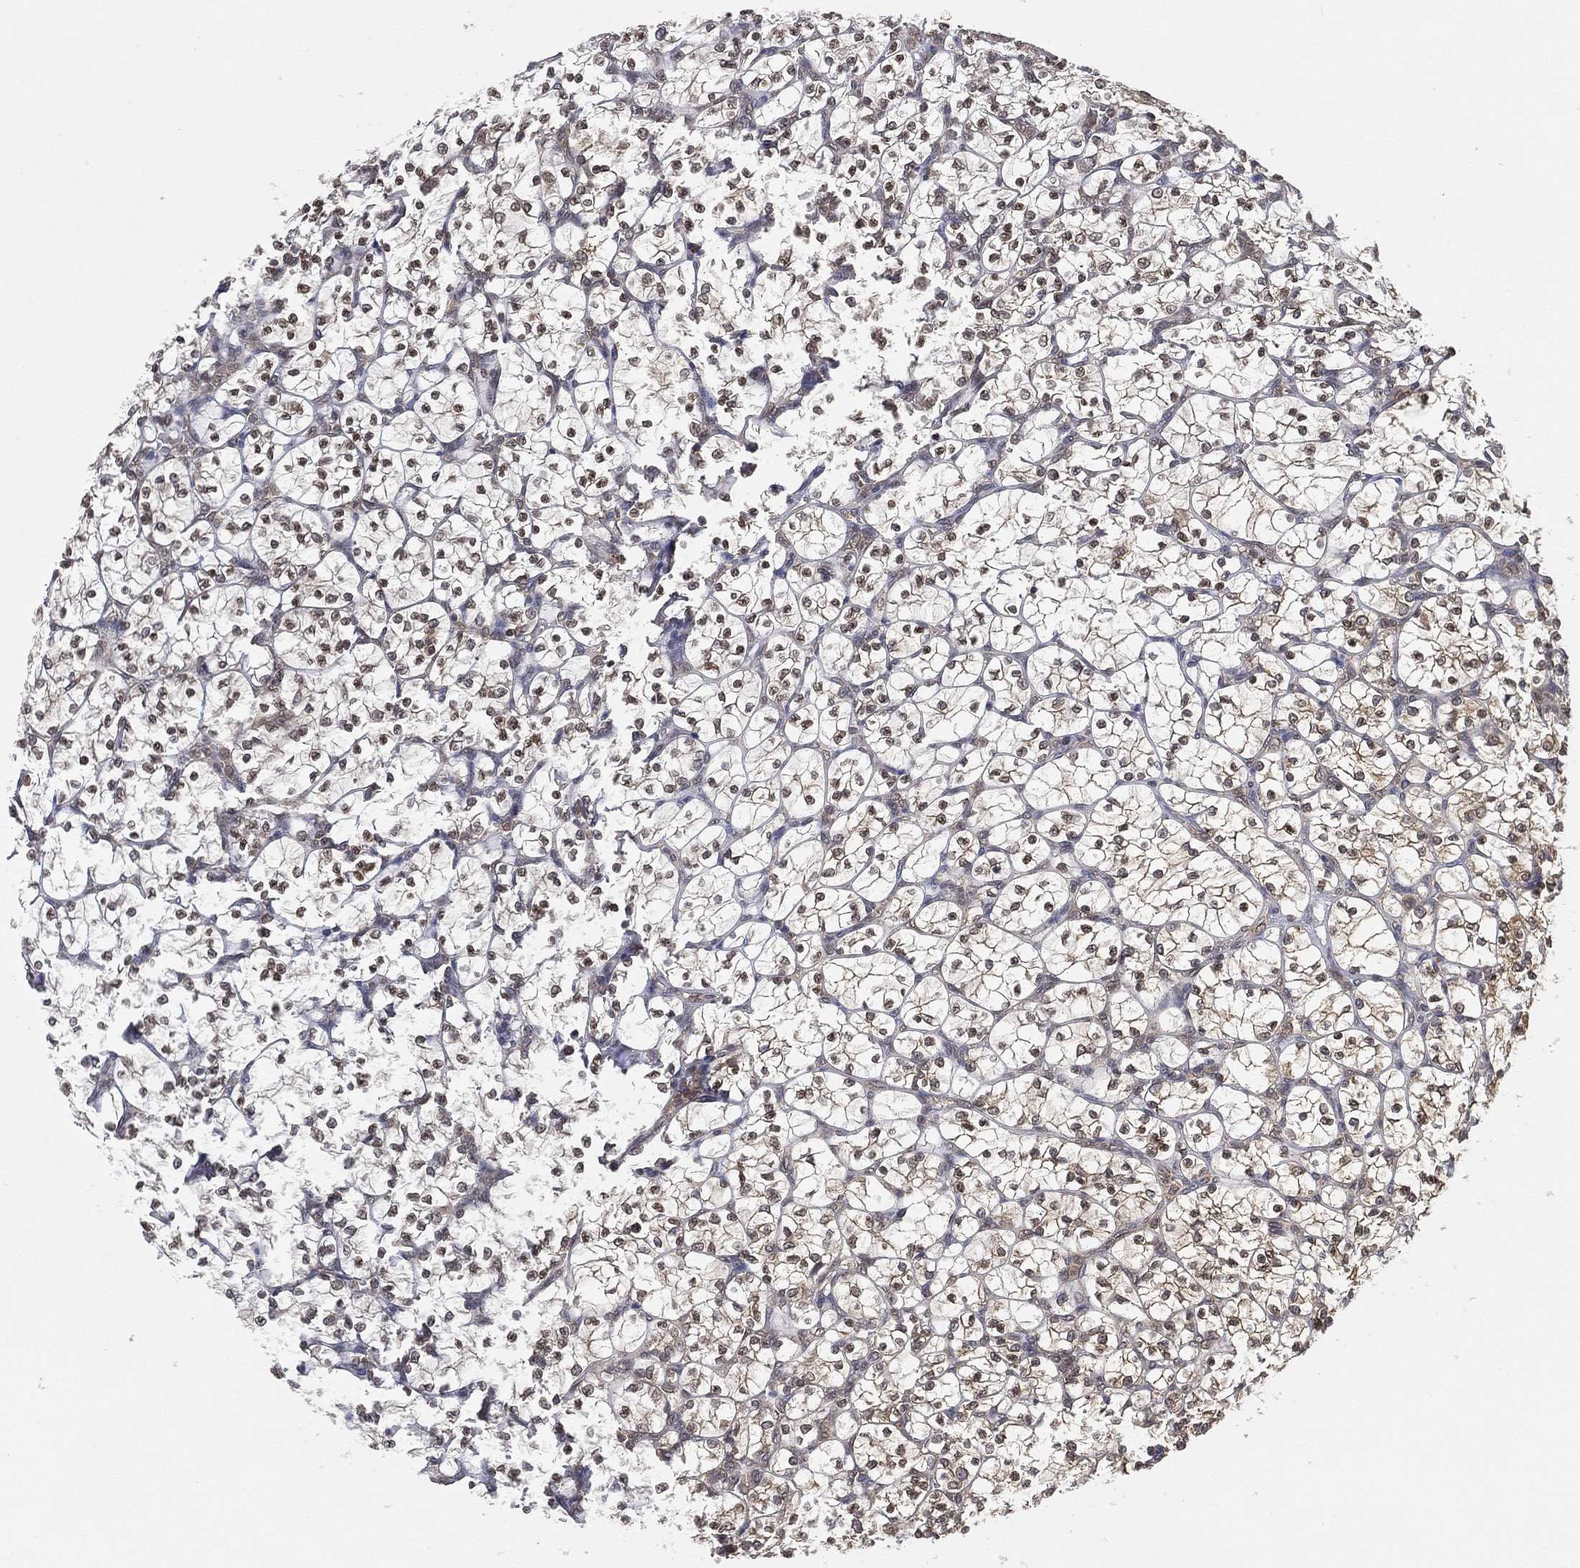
{"staining": {"intensity": "moderate", "quantity": "25%-75%", "location": "cytoplasmic/membranous,nuclear"}, "tissue": "renal cancer", "cell_type": "Tumor cells", "image_type": "cancer", "snomed": [{"axis": "morphology", "description": "Adenocarcinoma, NOS"}, {"axis": "topography", "description": "Kidney"}], "caption": "Approximately 25%-75% of tumor cells in human renal cancer display moderate cytoplasmic/membranous and nuclear protein positivity as visualized by brown immunohistochemical staining.", "gene": "UBA5", "patient": {"sex": "female", "age": 89}}